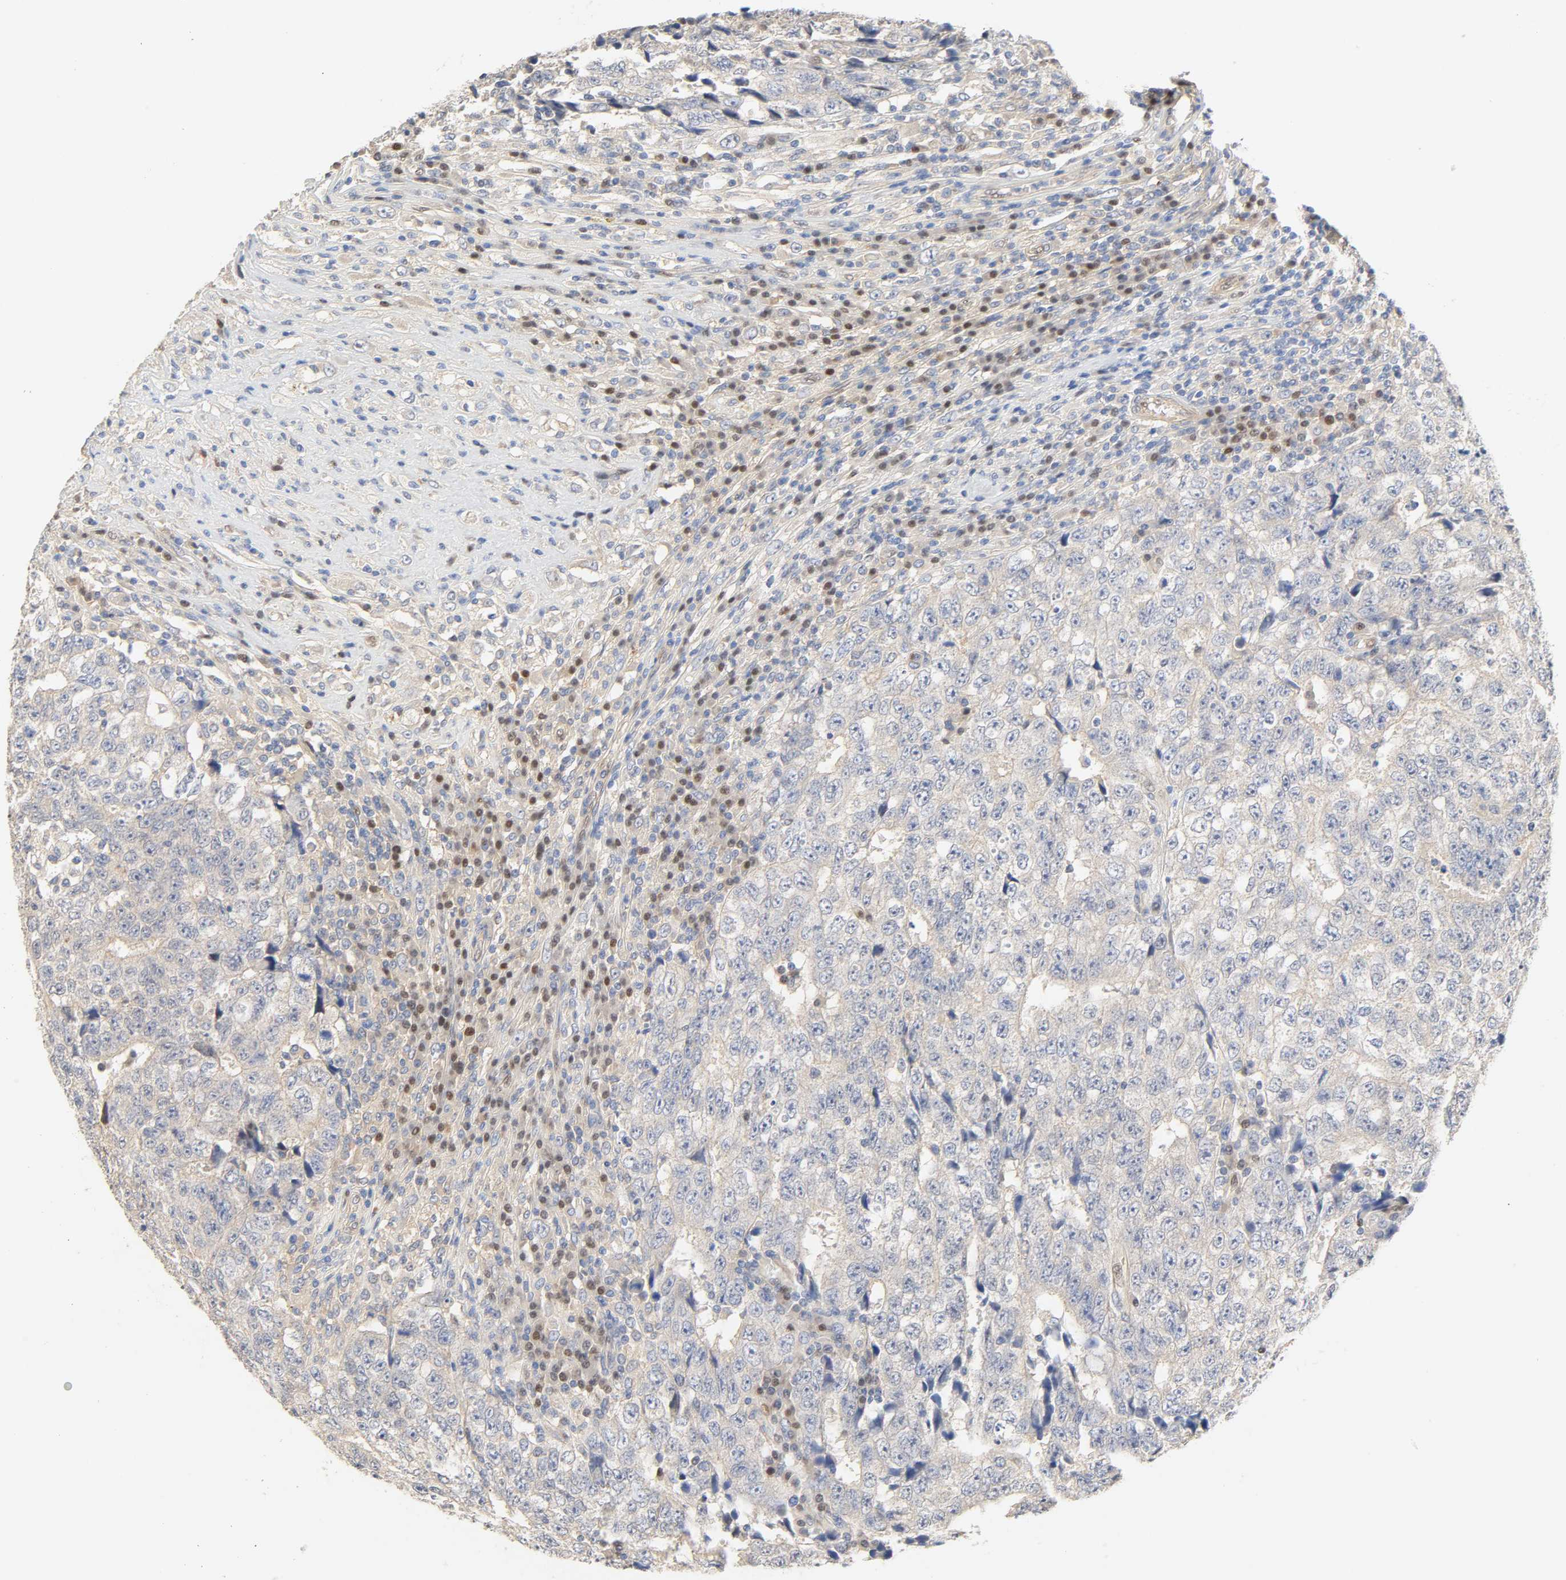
{"staining": {"intensity": "negative", "quantity": "none", "location": "none"}, "tissue": "testis cancer", "cell_type": "Tumor cells", "image_type": "cancer", "snomed": [{"axis": "morphology", "description": "Necrosis, NOS"}, {"axis": "morphology", "description": "Carcinoma, Embryonal, NOS"}, {"axis": "topography", "description": "Testis"}], "caption": "A micrograph of testis cancer (embryonal carcinoma) stained for a protein shows no brown staining in tumor cells.", "gene": "BORCS8-MEF2B", "patient": {"sex": "male", "age": 19}}